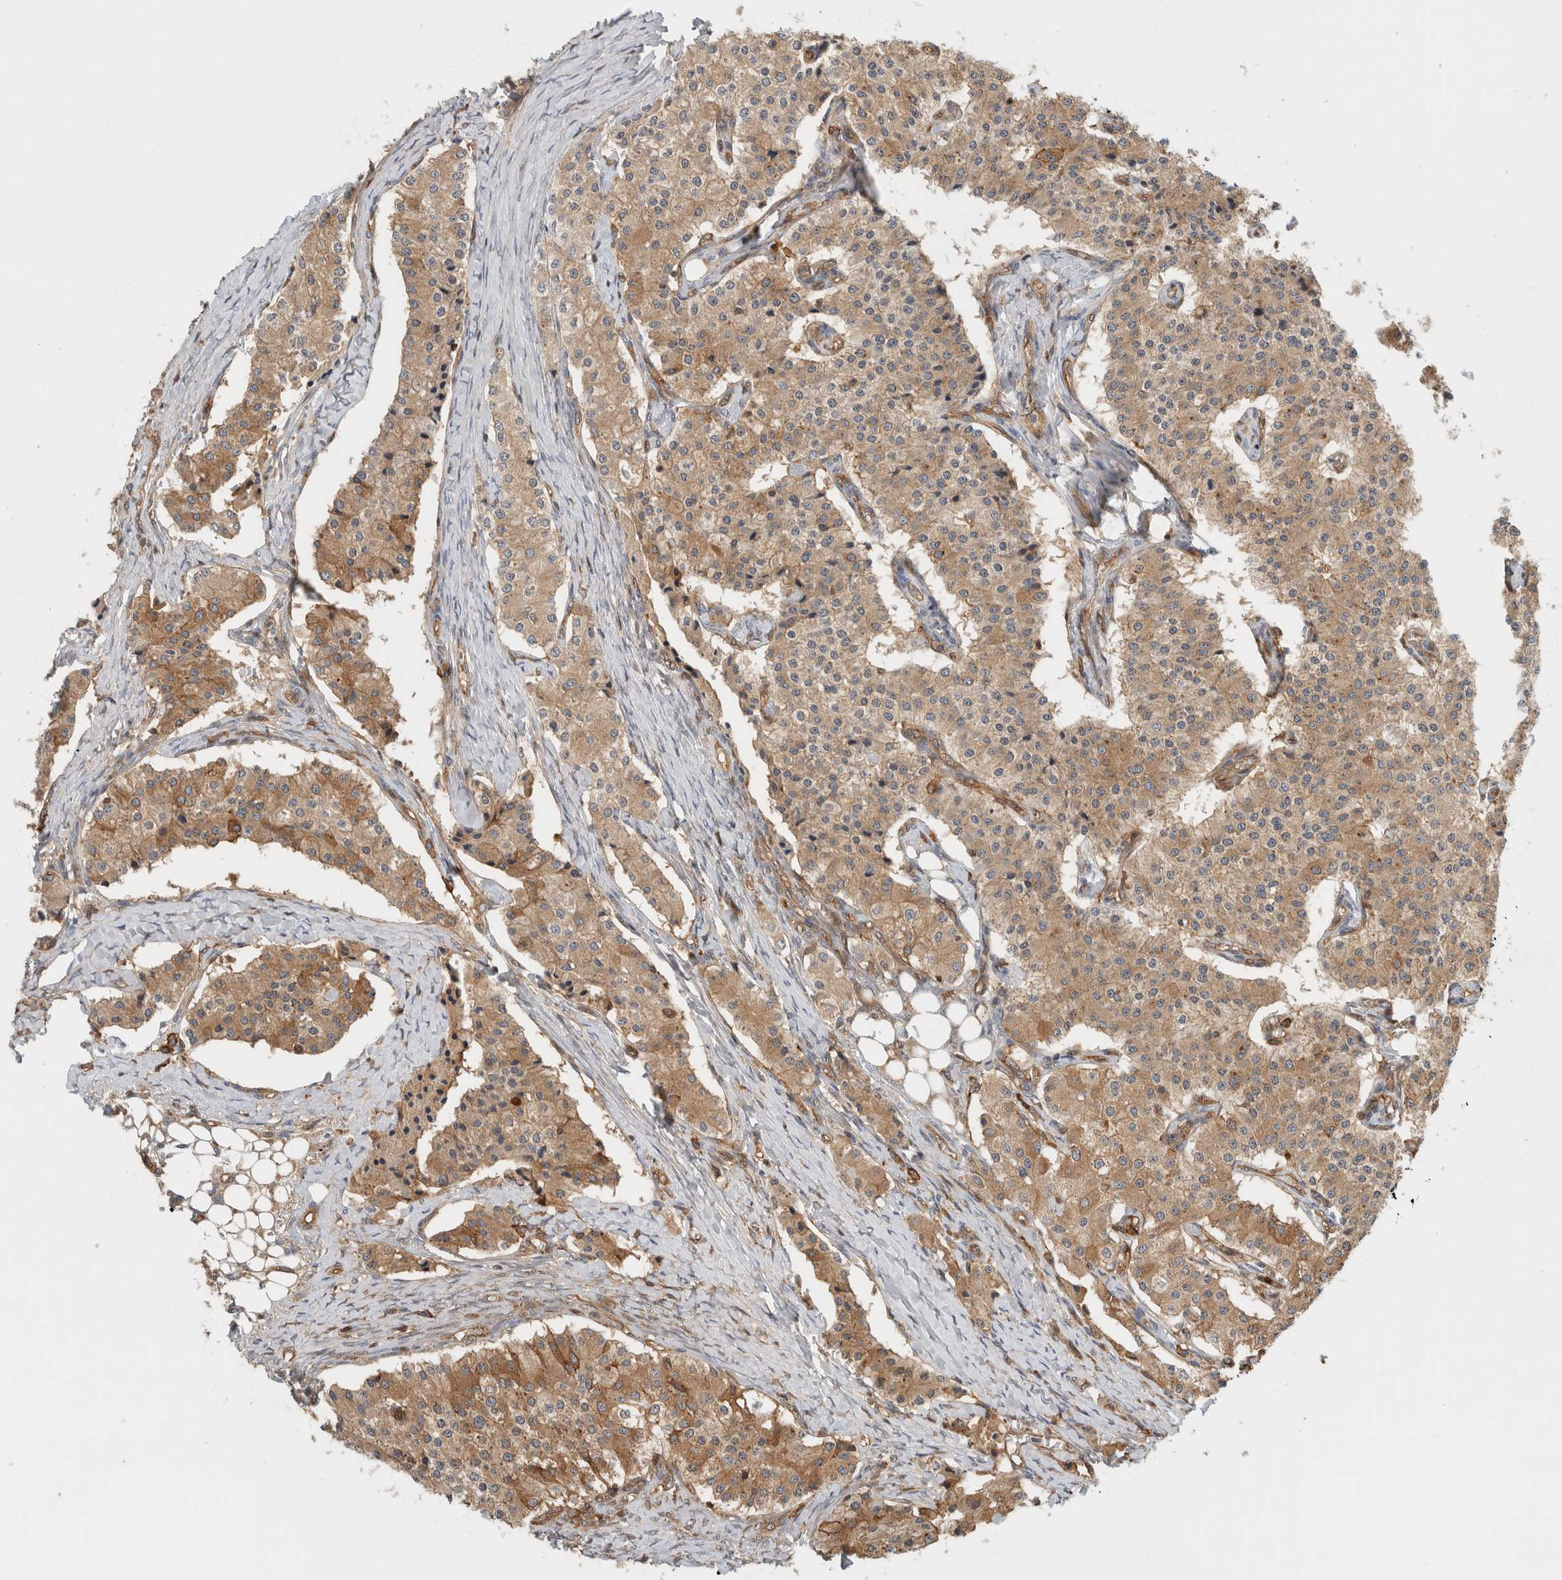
{"staining": {"intensity": "moderate", "quantity": ">75%", "location": "cytoplasmic/membranous"}, "tissue": "carcinoid", "cell_type": "Tumor cells", "image_type": "cancer", "snomed": [{"axis": "morphology", "description": "Carcinoid, malignant, NOS"}, {"axis": "topography", "description": "Colon"}], "caption": "Protein expression analysis of human carcinoid reveals moderate cytoplasmic/membranous expression in about >75% of tumor cells.", "gene": "PFDN4", "patient": {"sex": "female", "age": 52}}